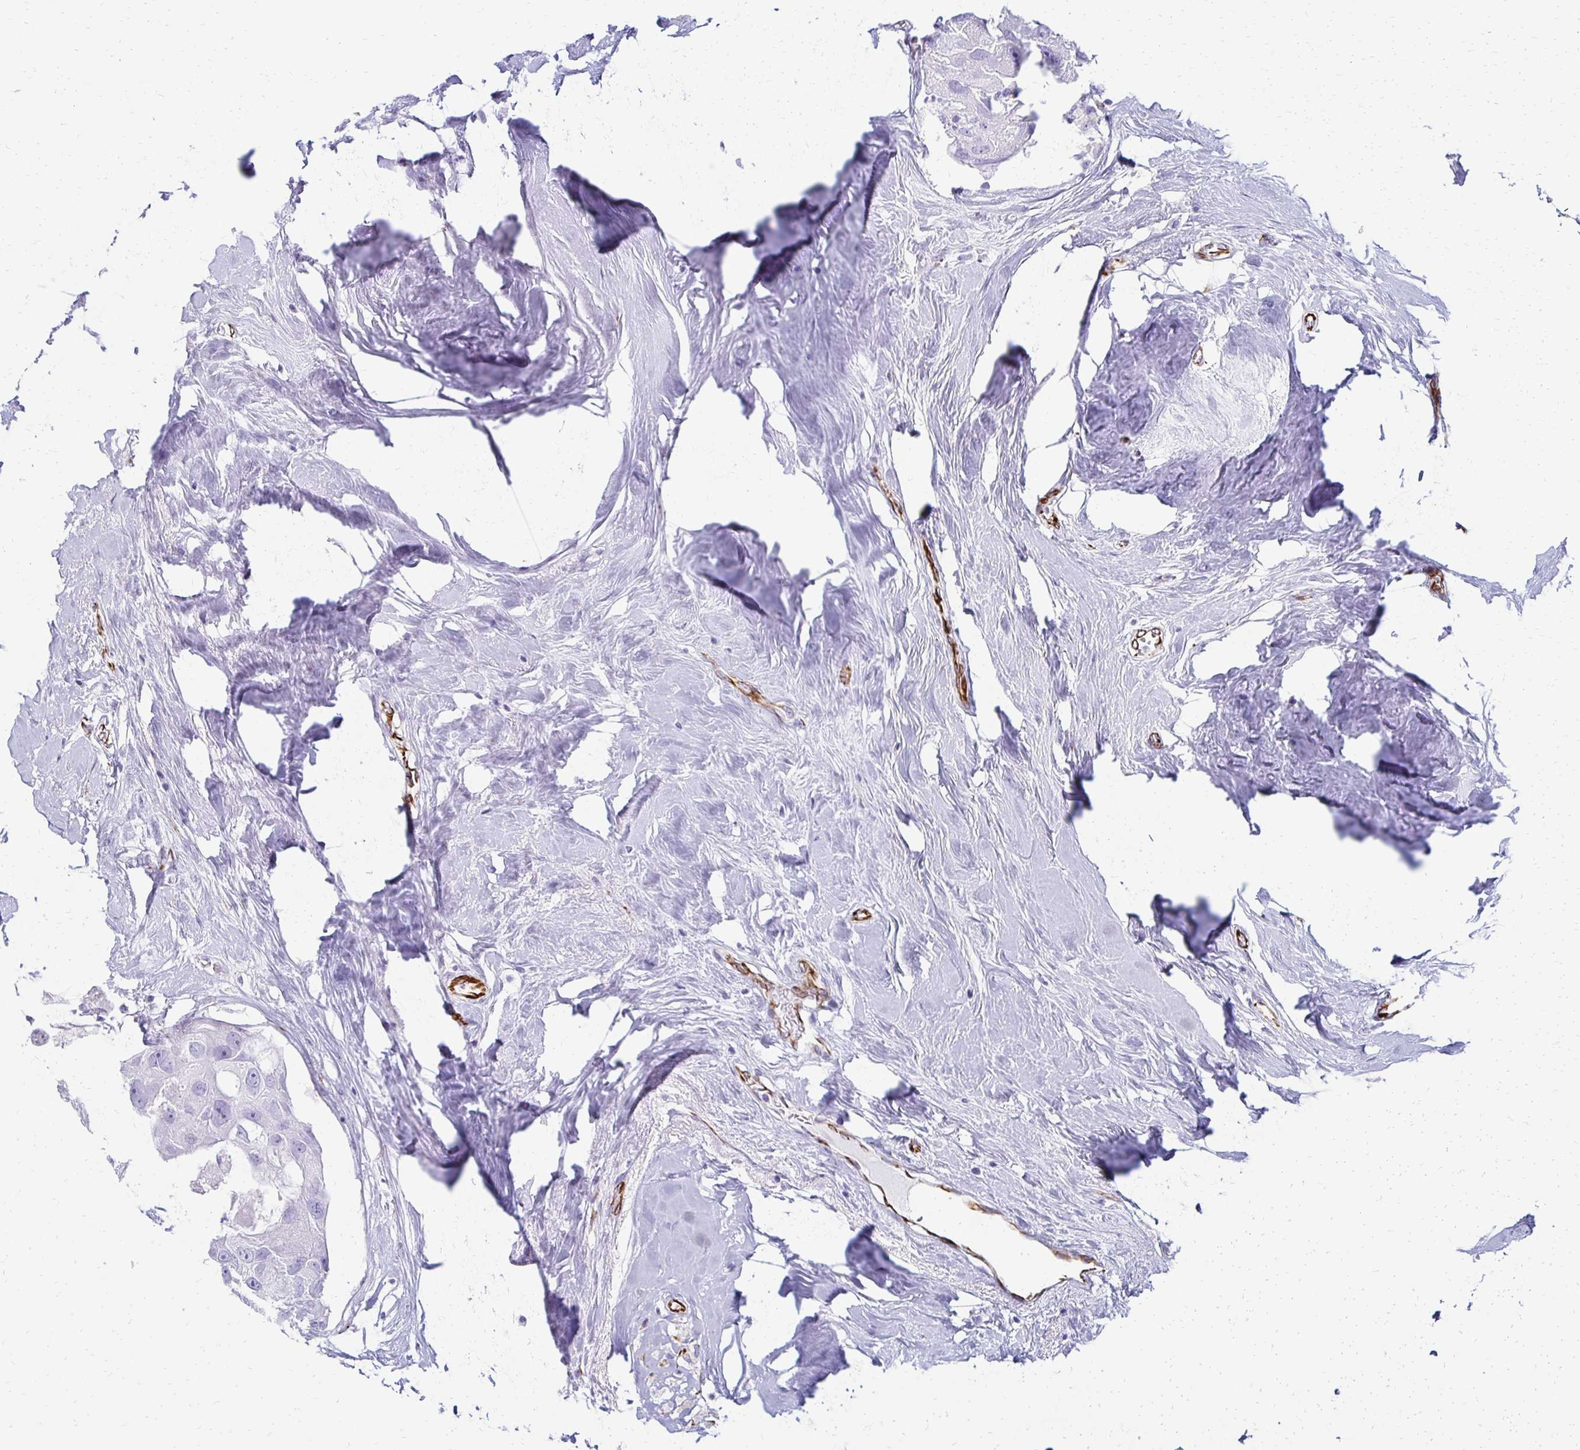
{"staining": {"intensity": "negative", "quantity": "none", "location": "none"}, "tissue": "breast cancer", "cell_type": "Tumor cells", "image_type": "cancer", "snomed": [{"axis": "morphology", "description": "Duct carcinoma"}, {"axis": "topography", "description": "Breast"}], "caption": "The photomicrograph demonstrates no staining of tumor cells in breast invasive ductal carcinoma.", "gene": "TMEM54", "patient": {"sex": "female", "age": 43}}